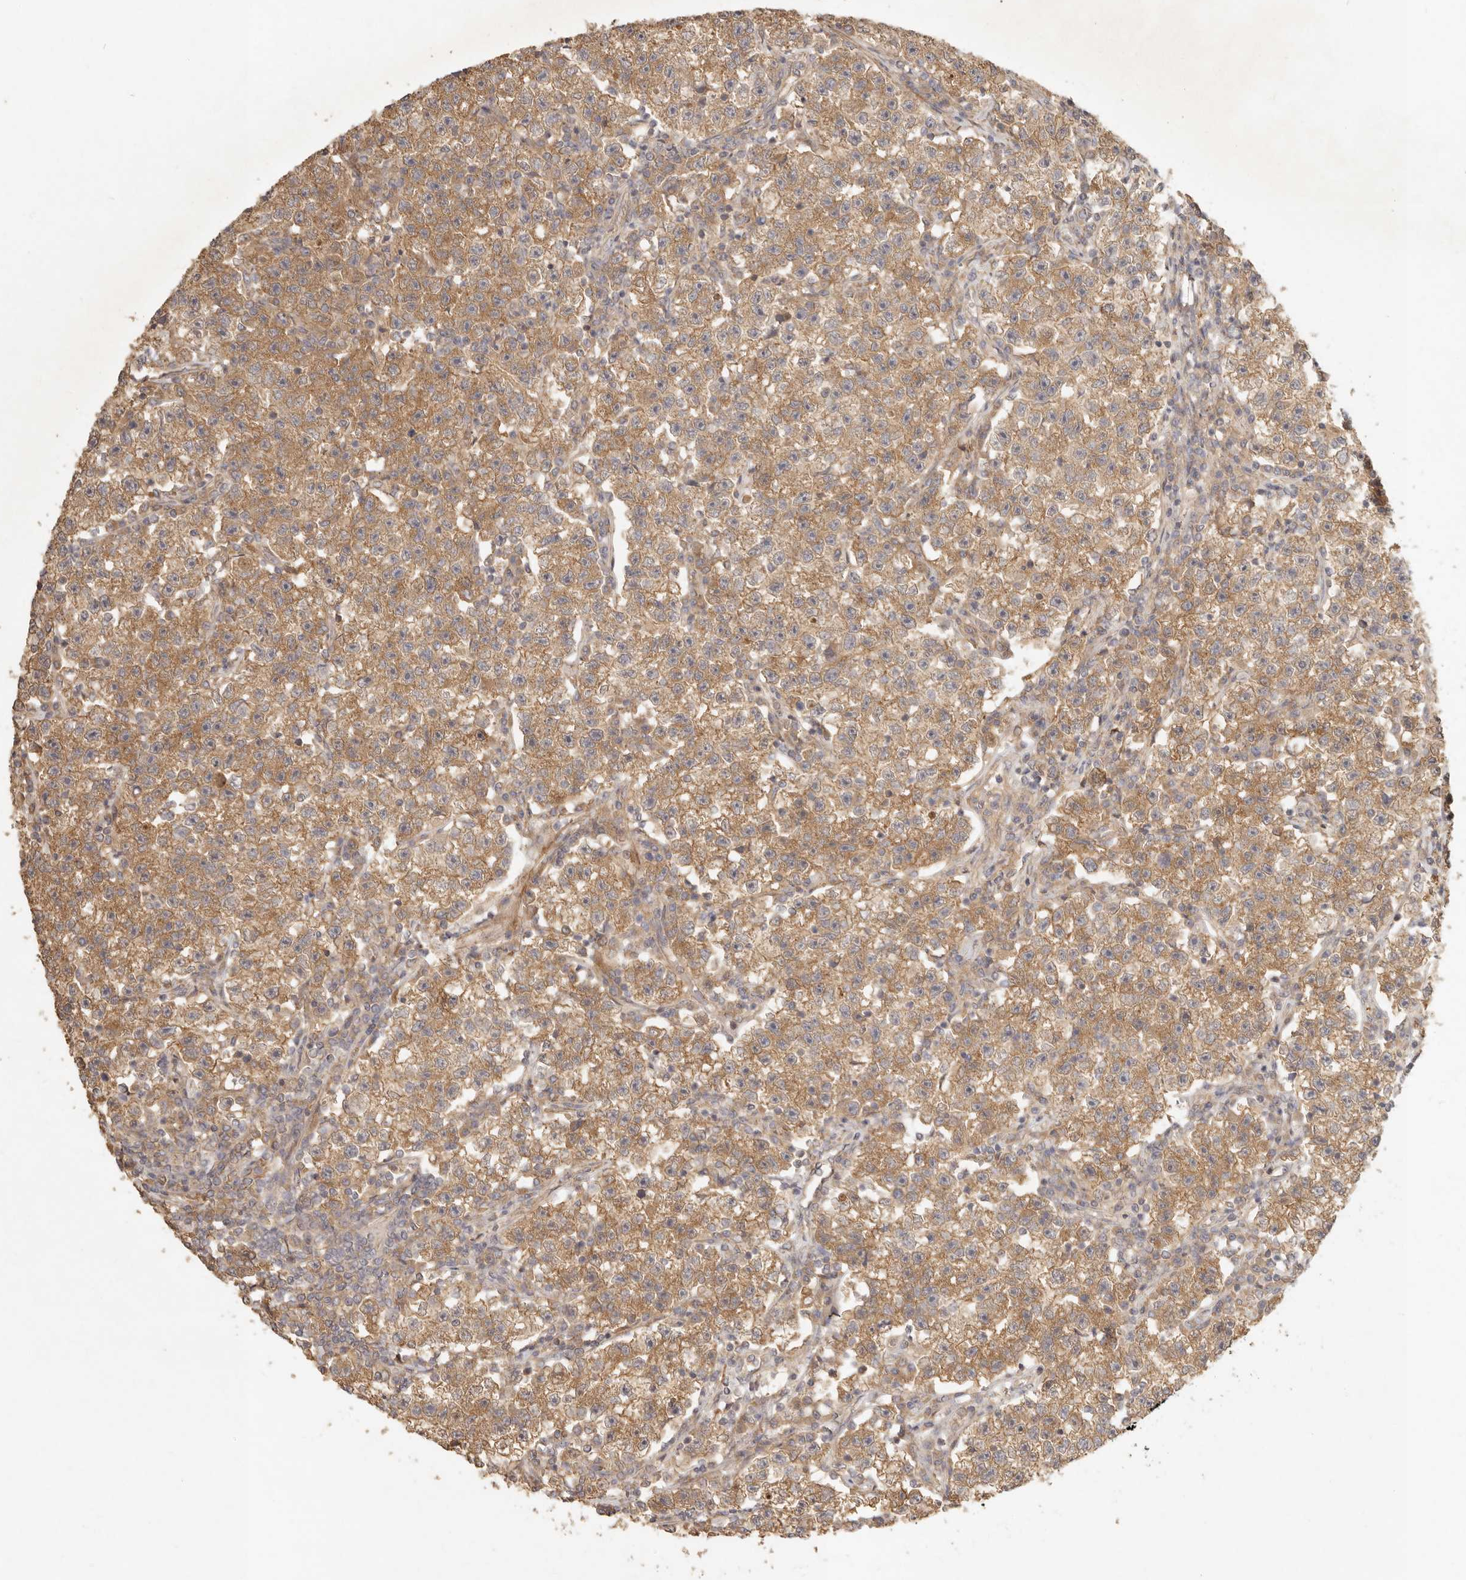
{"staining": {"intensity": "moderate", "quantity": ">75%", "location": "cytoplasmic/membranous"}, "tissue": "testis cancer", "cell_type": "Tumor cells", "image_type": "cancer", "snomed": [{"axis": "morphology", "description": "Seminoma, NOS"}, {"axis": "topography", "description": "Testis"}], "caption": "A brown stain shows moderate cytoplasmic/membranous staining of a protein in human seminoma (testis) tumor cells.", "gene": "VIPR1", "patient": {"sex": "male", "age": 22}}